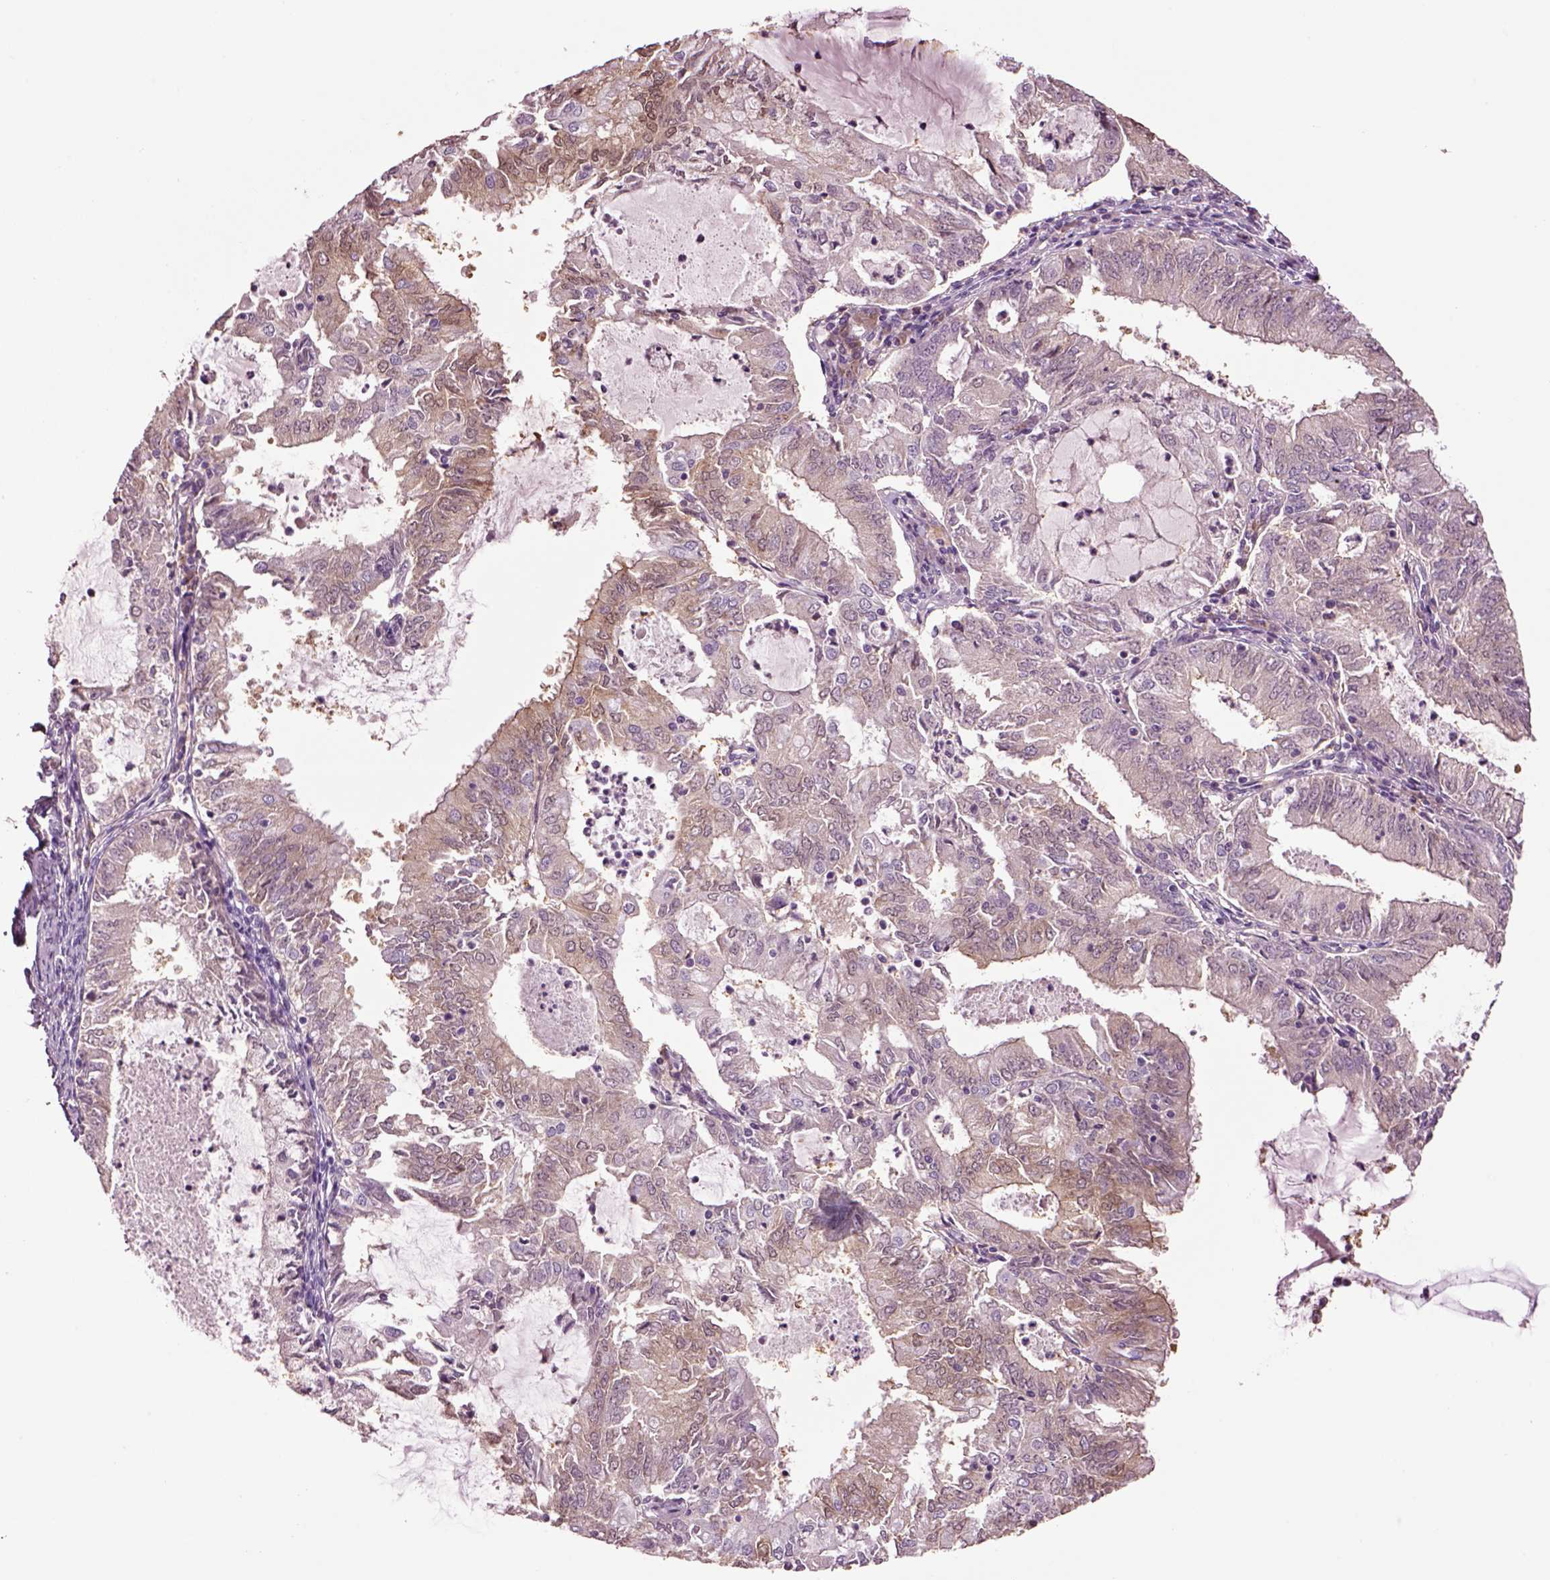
{"staining": {"intensity": "moderate", "quantity": ">75%", "location": "cytoplasmic/membranous"}, "tissue": "endometrial cancer", "cell_type": "Tumor cells", "image_type": "cancer", "snomed": [{"axis": "morphology", "description": "Adenocarcinoma, NOS"}, {"axis": "topography", "description": "Endometrium"}], "caption": "IHC staining of endometrial adenocarcinoma, which displays medium levels of moderate cytoplasmic/membranous positivity in about >75% of tumor cells indicating moderate cytoplasmic/membranous protein positivity. The staining was performed using DAB (3,3'-diaminobenzidine) (brown) for protein detection and nuclei were counterstained in hematoxylin (blue).", "gene": "CLPSL1", "patient": {"sex": "female", "age": 57}}